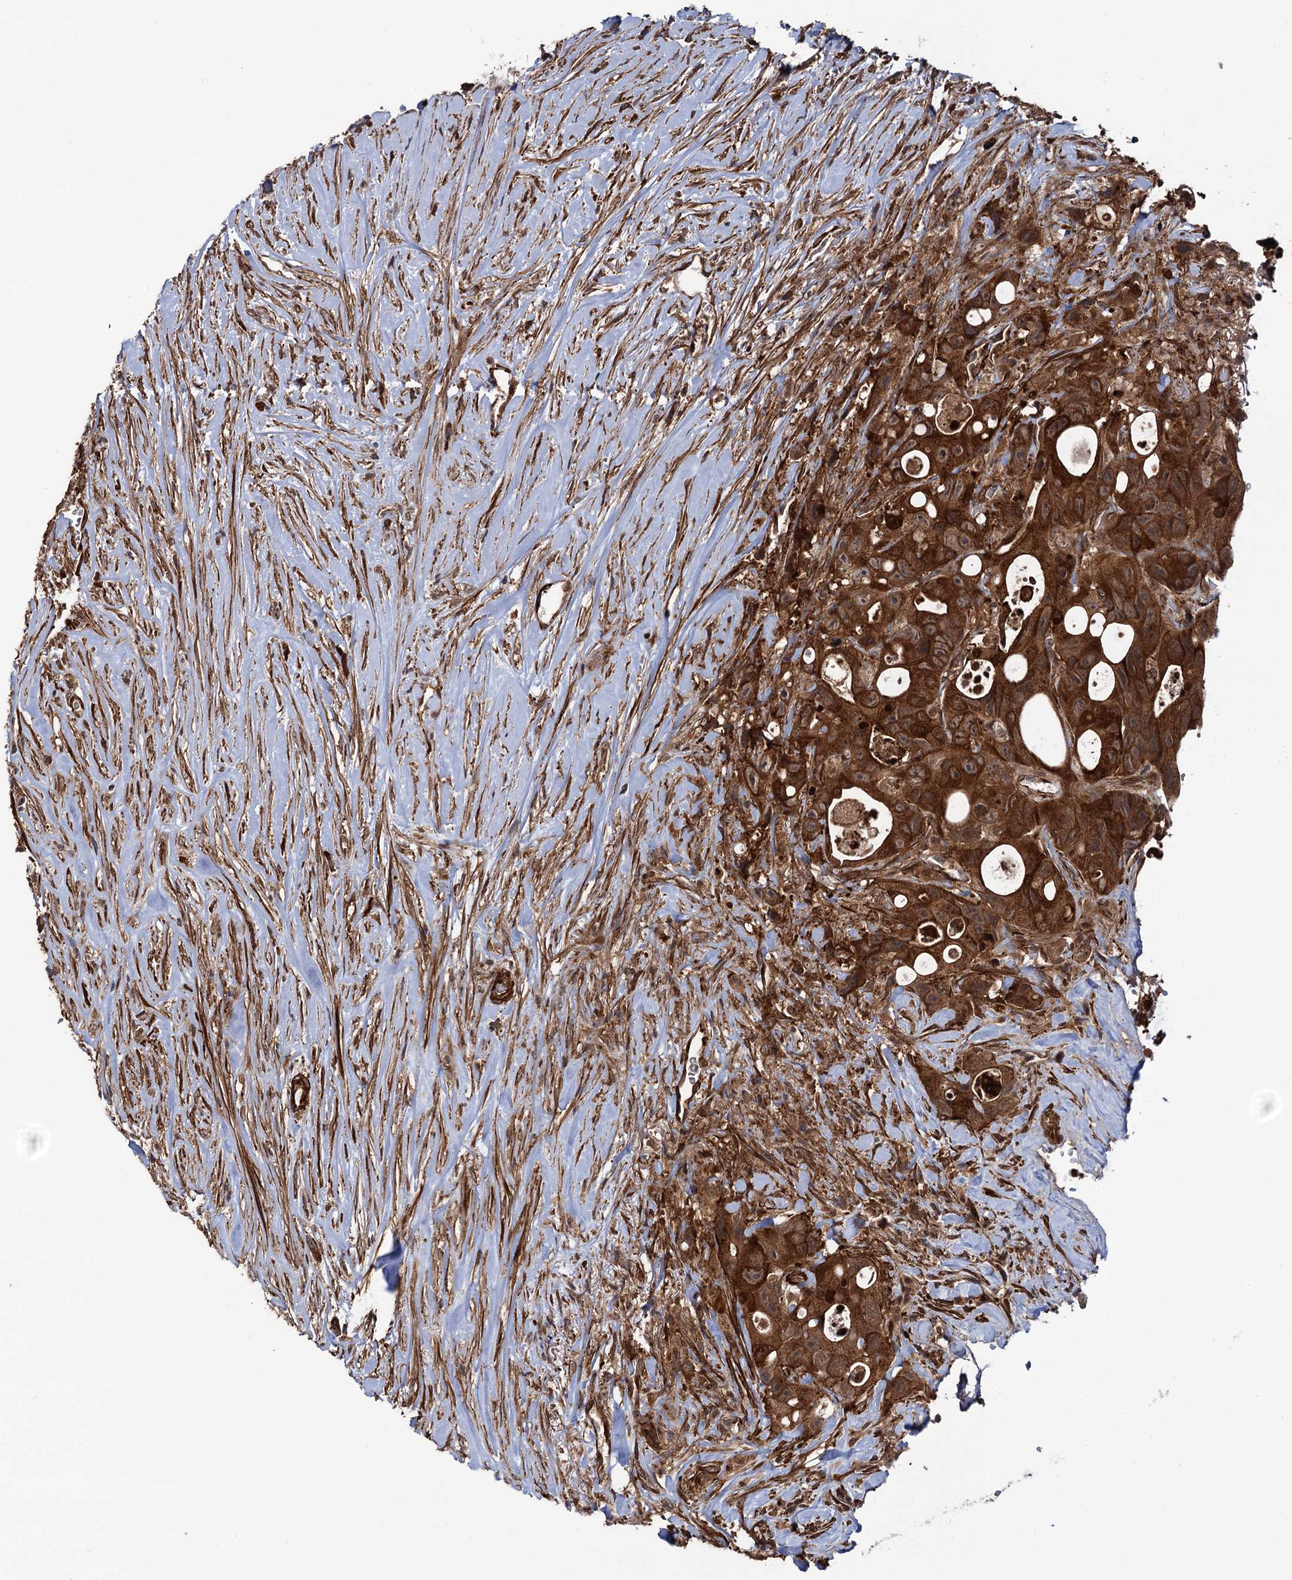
{"staining": {"intensity": "strong", "quantity": ">75%", "location": "cytoplasmic/membranous"}, "tissue": "colorectal cancer", "cell_type": "Tumor cells", "image_type": "cancer", "snomed": [{"axis": "morphology", "description": "Adenocarcinoma, NOS"}, {"axis": "topography", "description": "Colon"}], "caption": "High-magnification brightfield microscopy of colorectal cancer (adenocarcinoma) stained with DAB (brown) and counterstained with hematoxylin (blue). tumor cells exhibit strong cytoplasmic/membranous expression is present in approximately>75% of cells.", "gene": "ATP8B4", "patient": {"sex": "female", "age": 46}}